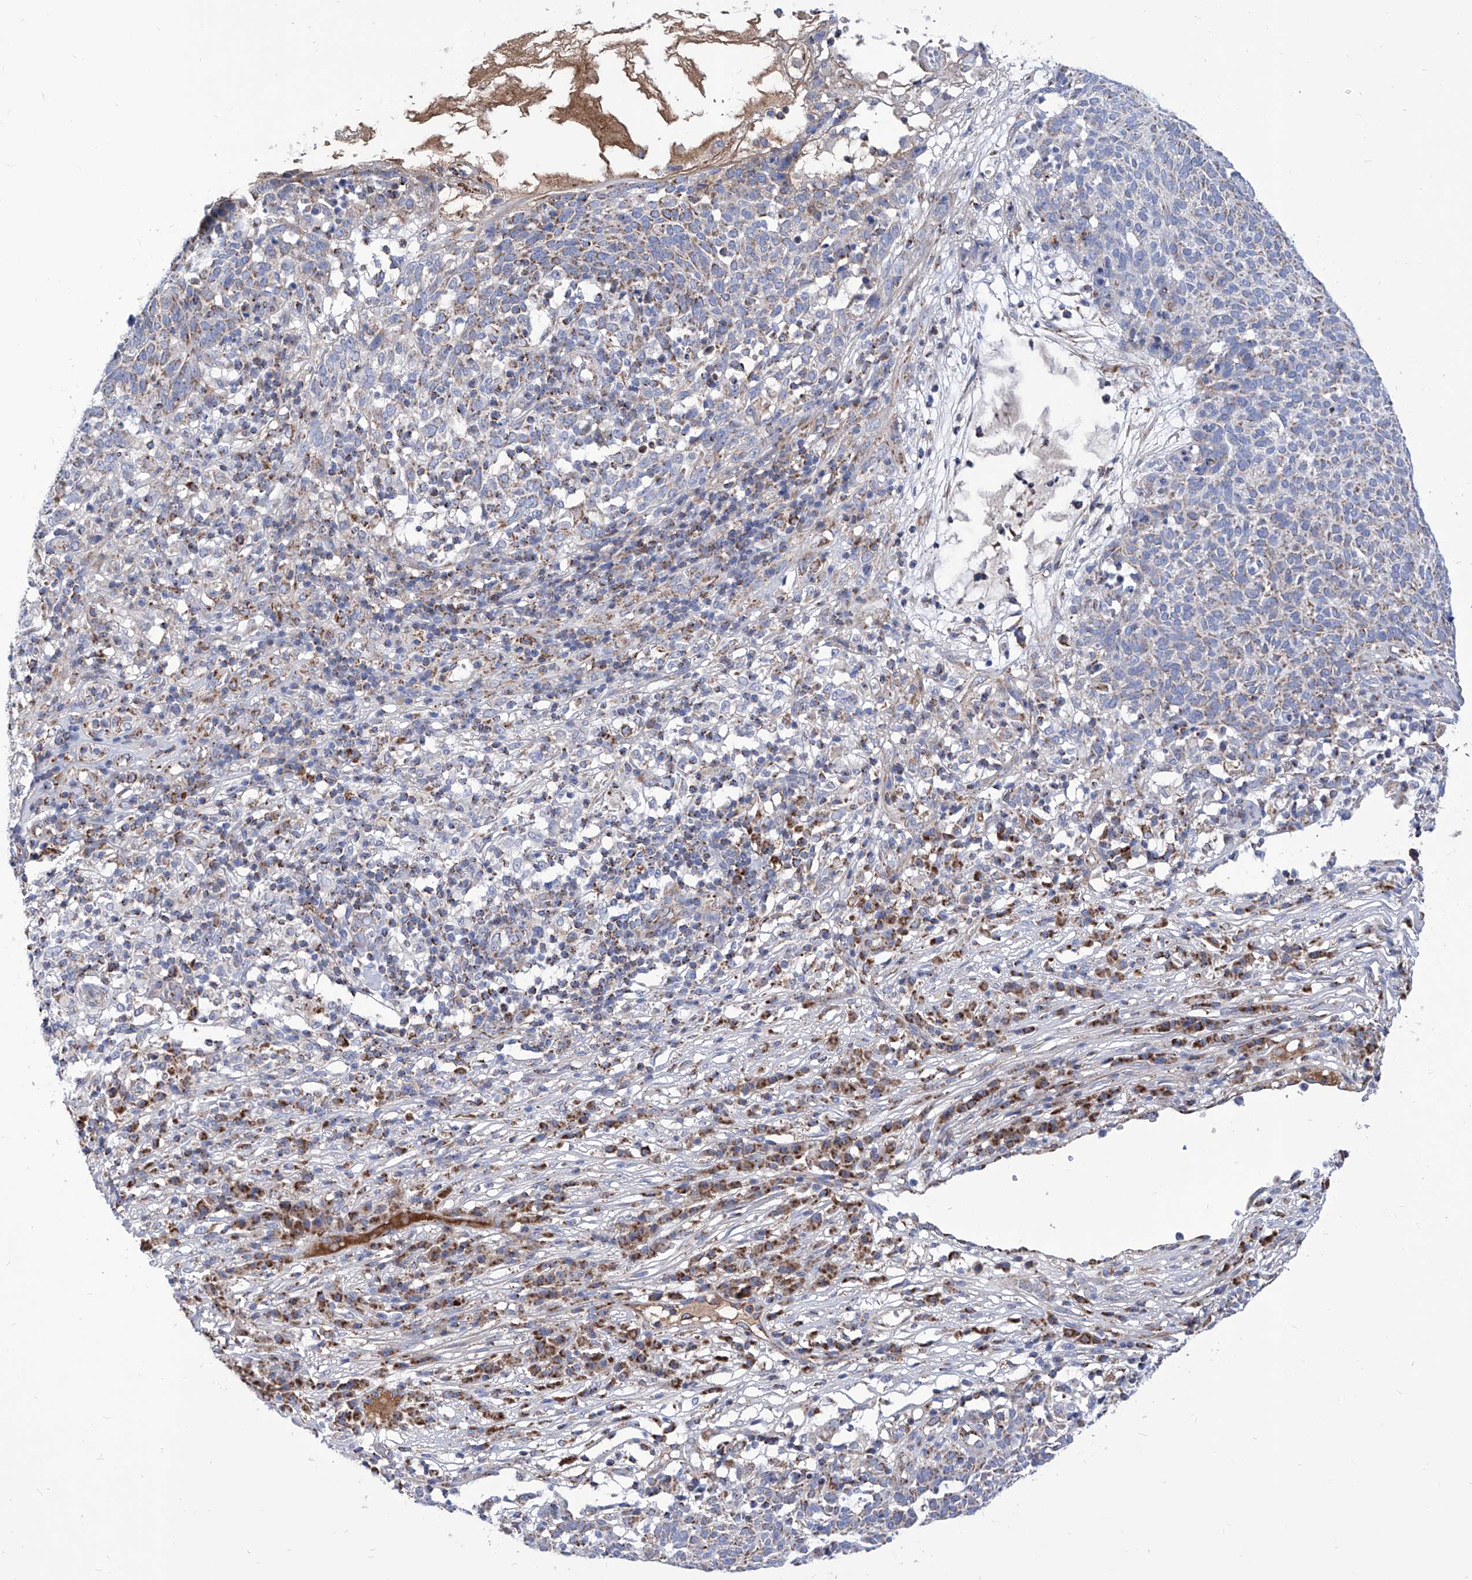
{"staining": {"intensity": "moderate", "quantity": "25%-75%", "location": "cytoplasmic/membranous"}, "tissue": "skin cancer", "cell_type": "Tumor cells", "image_type": "cancer", "snomed": [{"axis": "morphology", "description": "Squamous cell carcinoma, NOS"}, {"axis": "topography", "description": "Skin"}], "caption": "Skin cancer (squamous cell carcinoma) stained with a brown dye exhibits moderate cytoplasmic/membranous positive expression in about 25%-75% of tumor cells.", "gene": "SRBD1", "patient": {"sex": "female", "age": 90}}